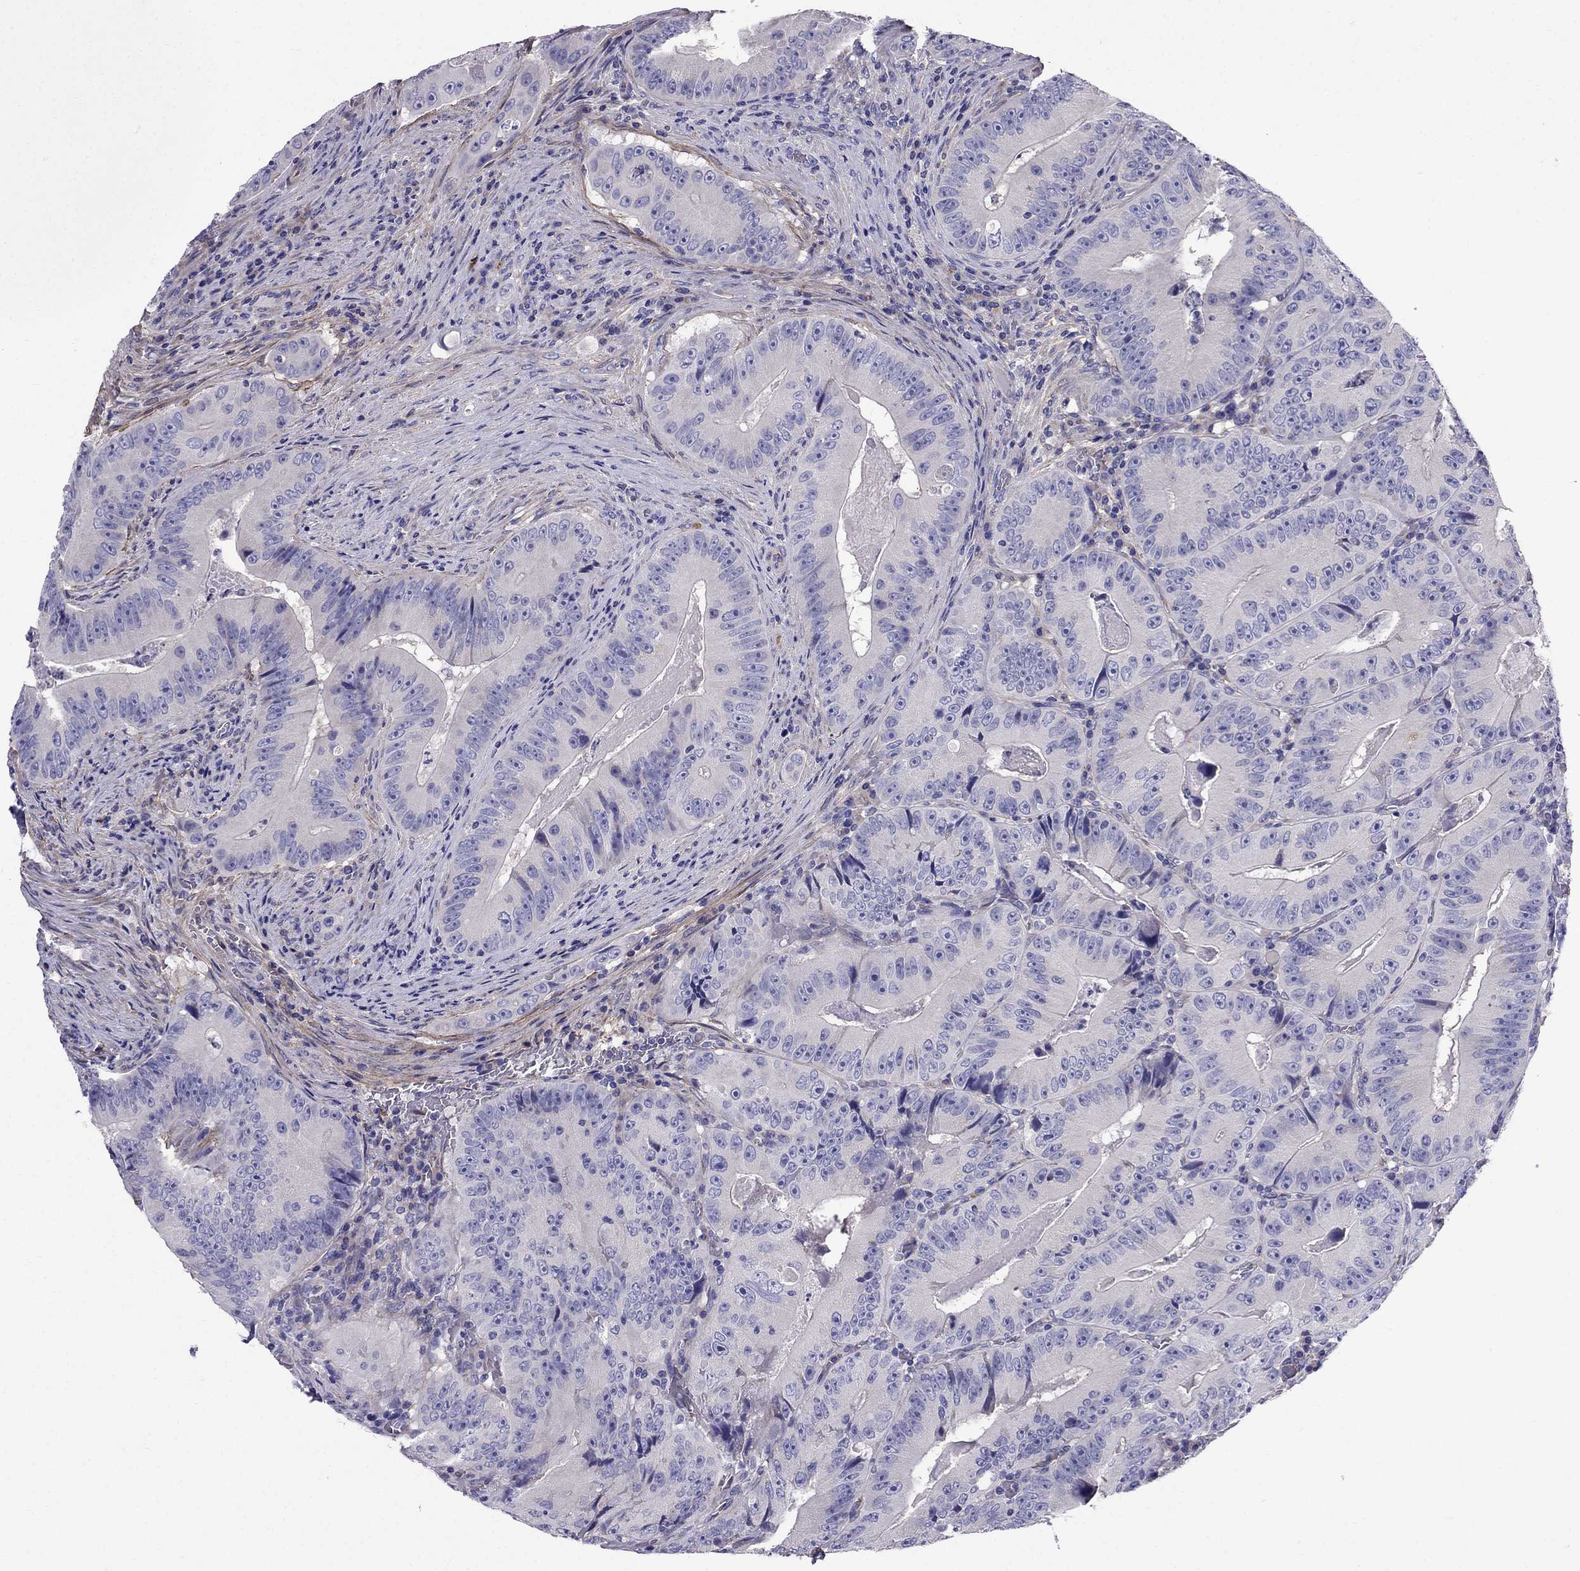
{"staining": {"intensity": "negative", "quantity": "none", "location": "none"}, "tissue": "colorectal cancer", "cell_type": "Tumor cells", "image_type": "cancer", "snomed": [{"axis": "morphology", "description": "Adenocarcinoma, NOS"}, {"axis": "topography", "description": "Colon"}], "caption": "This is a image of immunohistochemistry staining of colorectal adenocarcinoma, which shows no positivity in tumor cells.", "gene": "GPR50", "patient": {"sex": "female", "age": 86}}